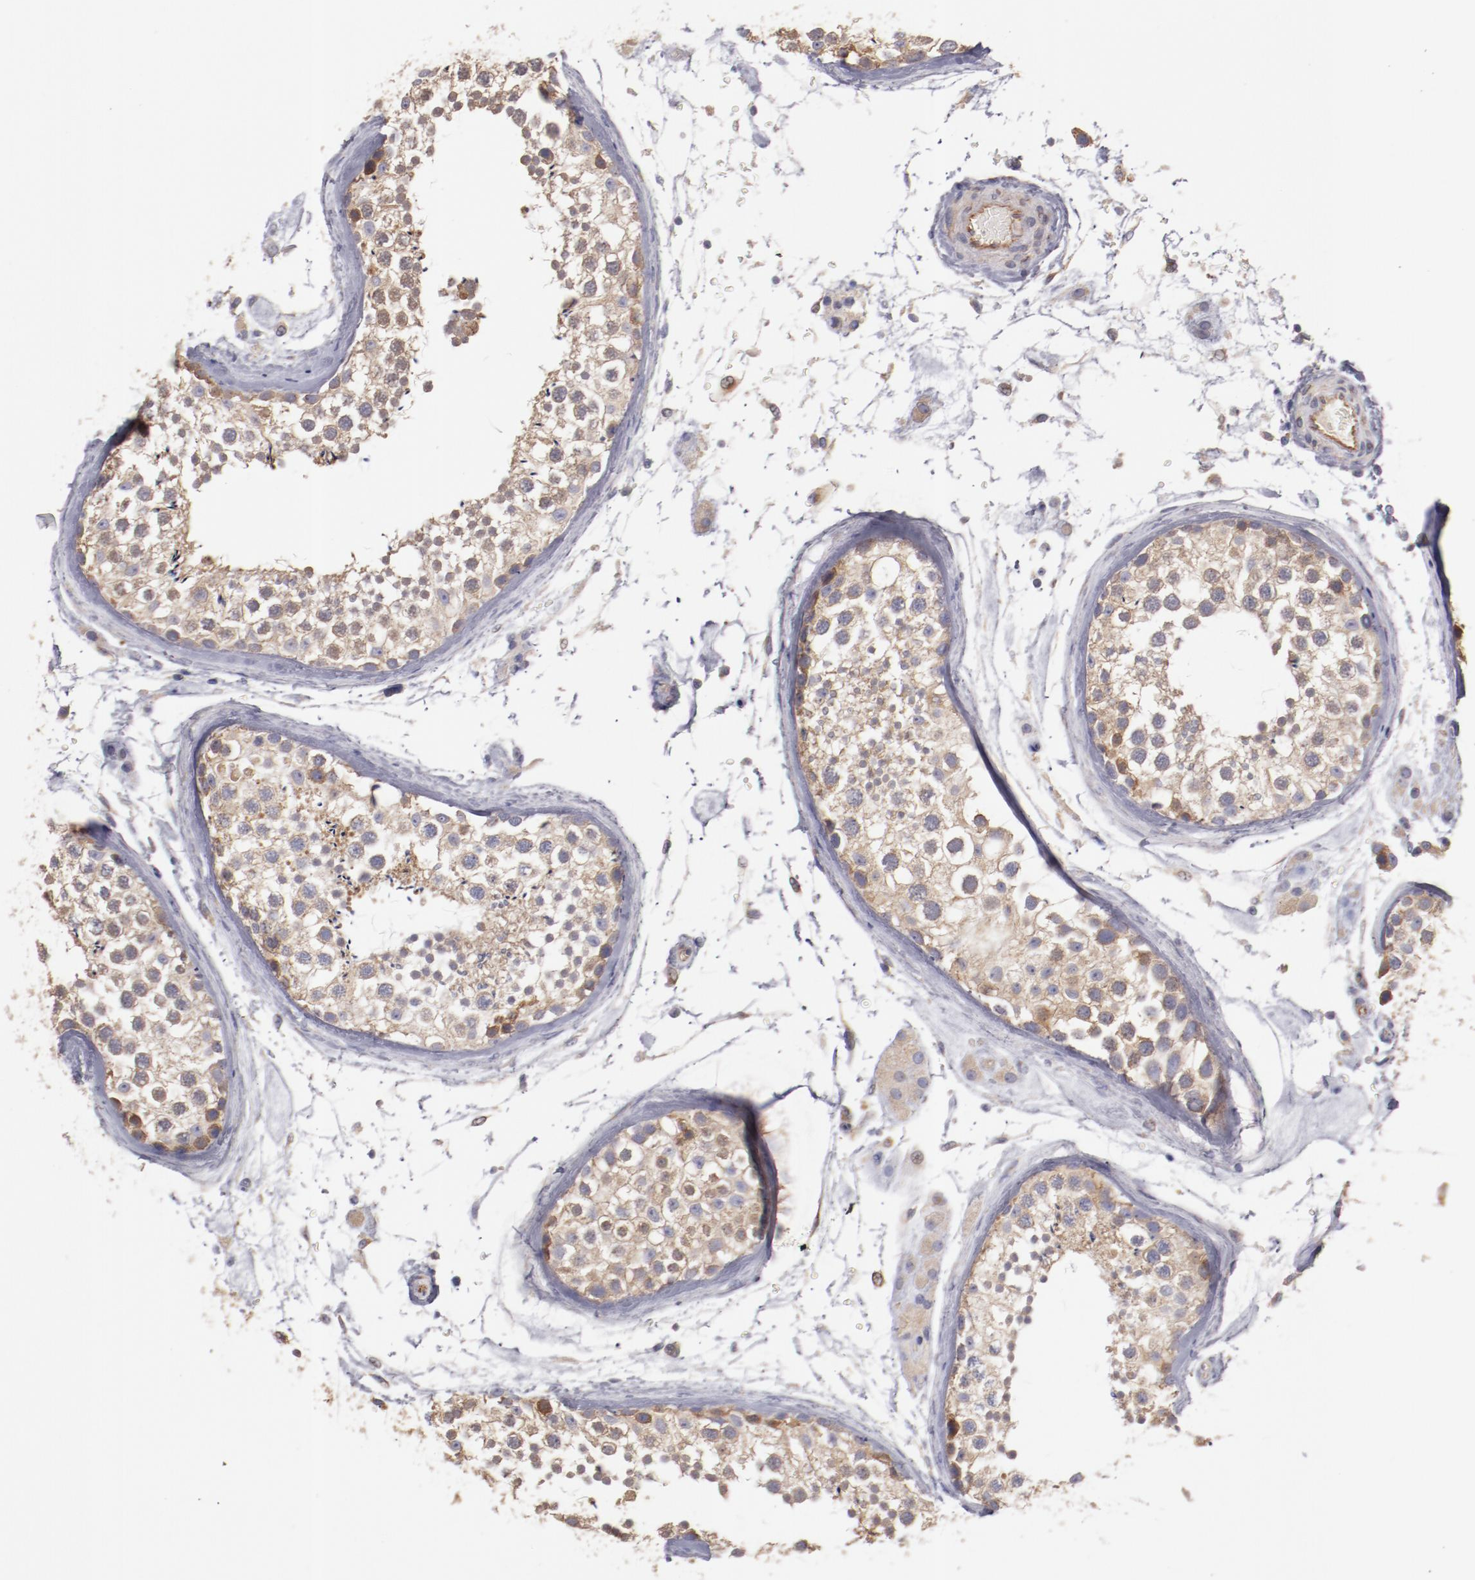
{"staining": {"intensity": "weak", "quantity": ">75%", "location": "cytoplasmic/membranous"}, "tissue": "testis", "cell_type": "Cells in seminiferous ducts", "image_type": "normal", "snomed": [{"axis": "morphology", "description": "Normal tissue, NOS"}, {"axis": "topography", "description": "Testis"}], "caption": "This is an image of immunohistochemistry staining of unremarkable testis, which shows weak positivity in the cytoplasmic/membranous of cells in seminiferous ducts.", "gene": "ENTPD5", "patient": {"sex": "male", "age": 46}}